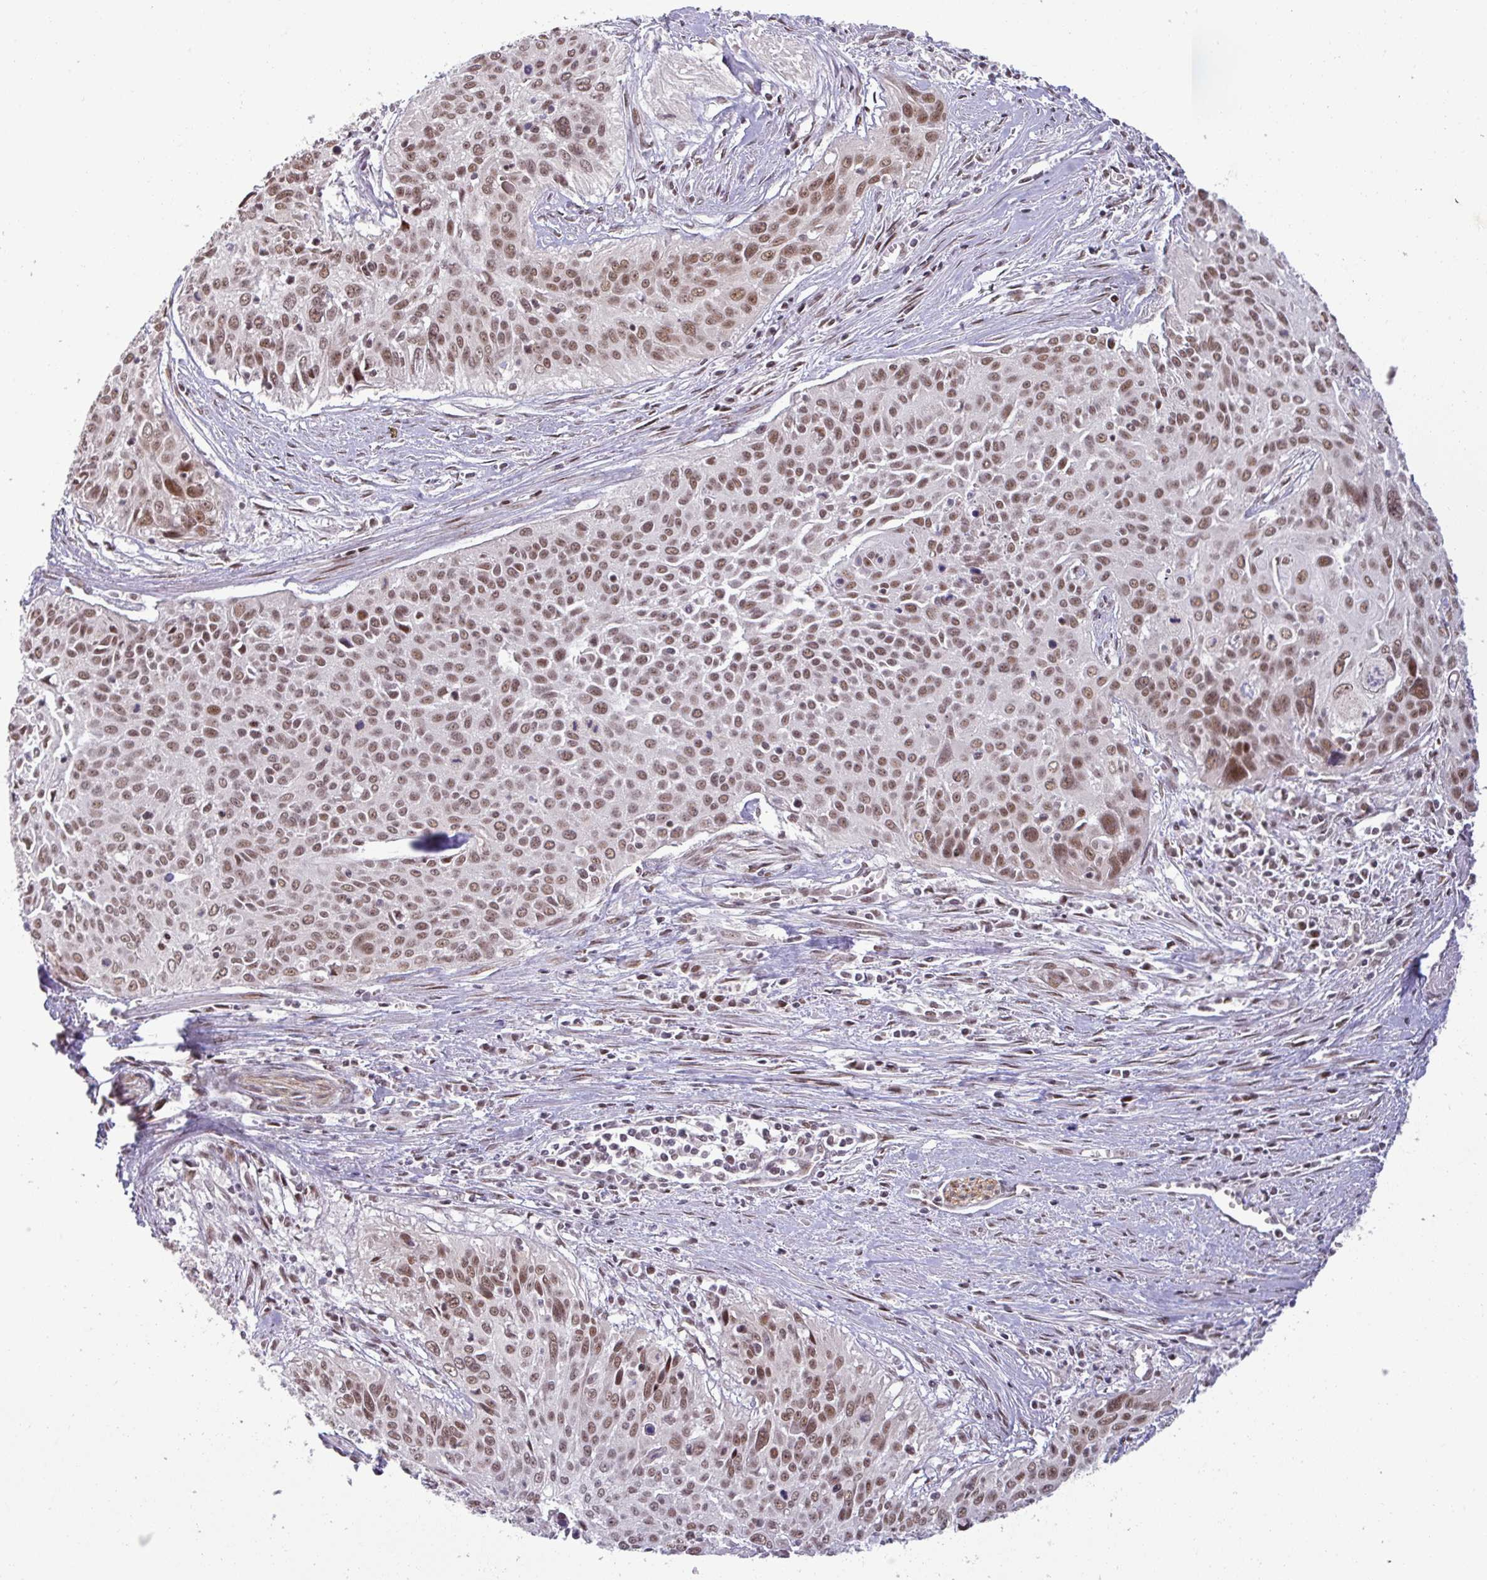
{"staining": {"intensity": "moderate", "quantity": ">75%", "location": "nuclear"}, "tissue": "cervical cancer", "cell_type": "Tumor cells", "image_type": "cancer", "snomed": [{"axis": "morphology", "description": "Squamous cell carcinoma, NOS"}, {"axis": "topography", "description": "Cervix"}], "caption": "A micrograph showing moderate nuclear staining in approximately >75% of tumor cells in cervical cancer, as visualized by brown immunohistochemical staining.", "gene": "PTPN20", "patient": {"sex": "female", "age": 55}}